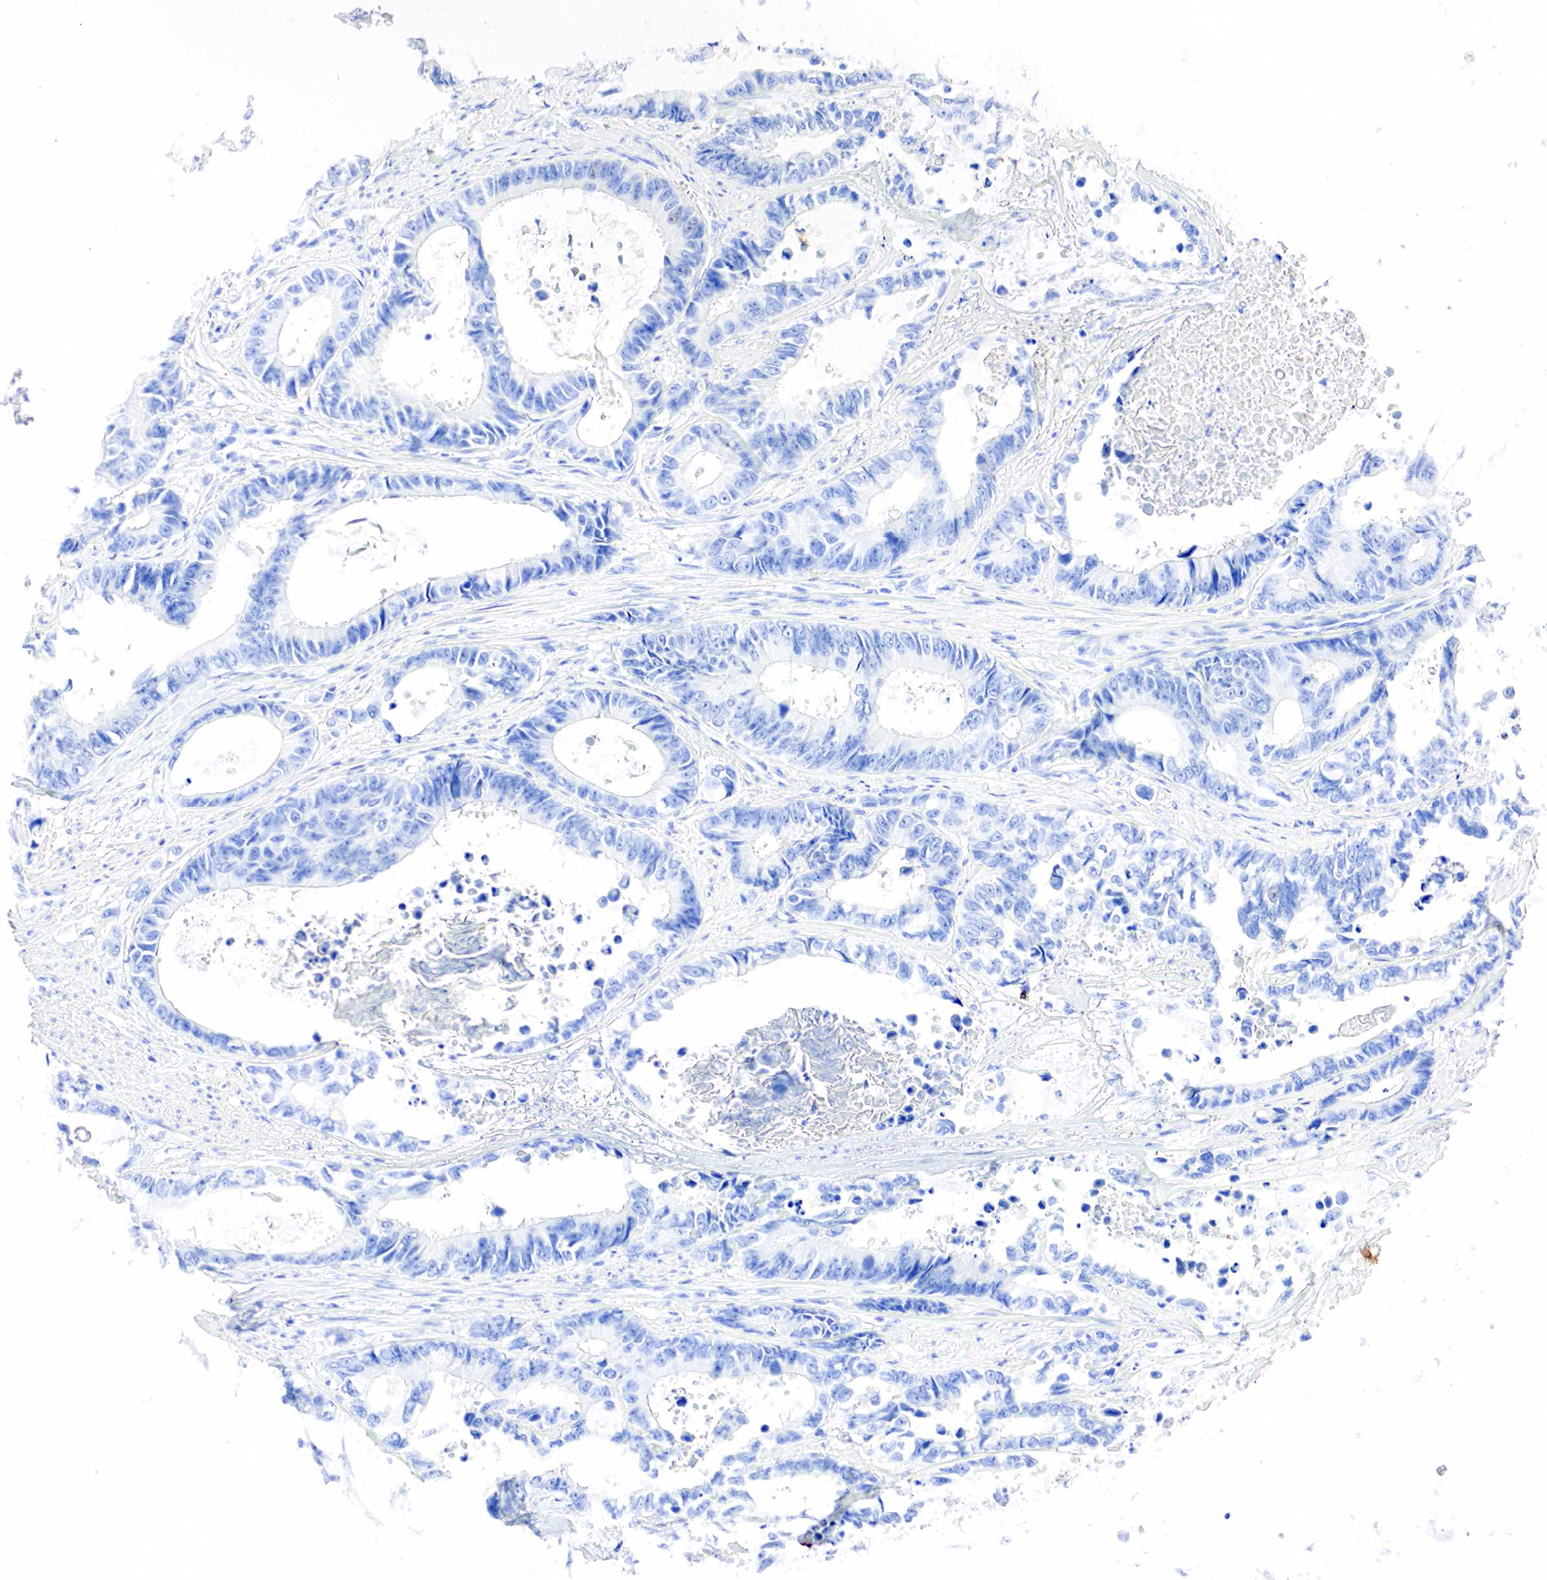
{"staining": {"intensity": "negative", "quantity": "none", "location": "none"}, "tissue": "colorectal cancer", "cell_type": "Tumor cells", "image_type": "cancer", "snomed": [{"axis": "morphology", "description": "Adenocarcinoma, NOS"}, {"axis": "topography", "description": "Rectum"}], "caption": "The micrograph reveals no staining of tumor cells in colorectal adenocarcinoma.", "gene": "PTH", "patient": {"sex": "female", "age": 98}}